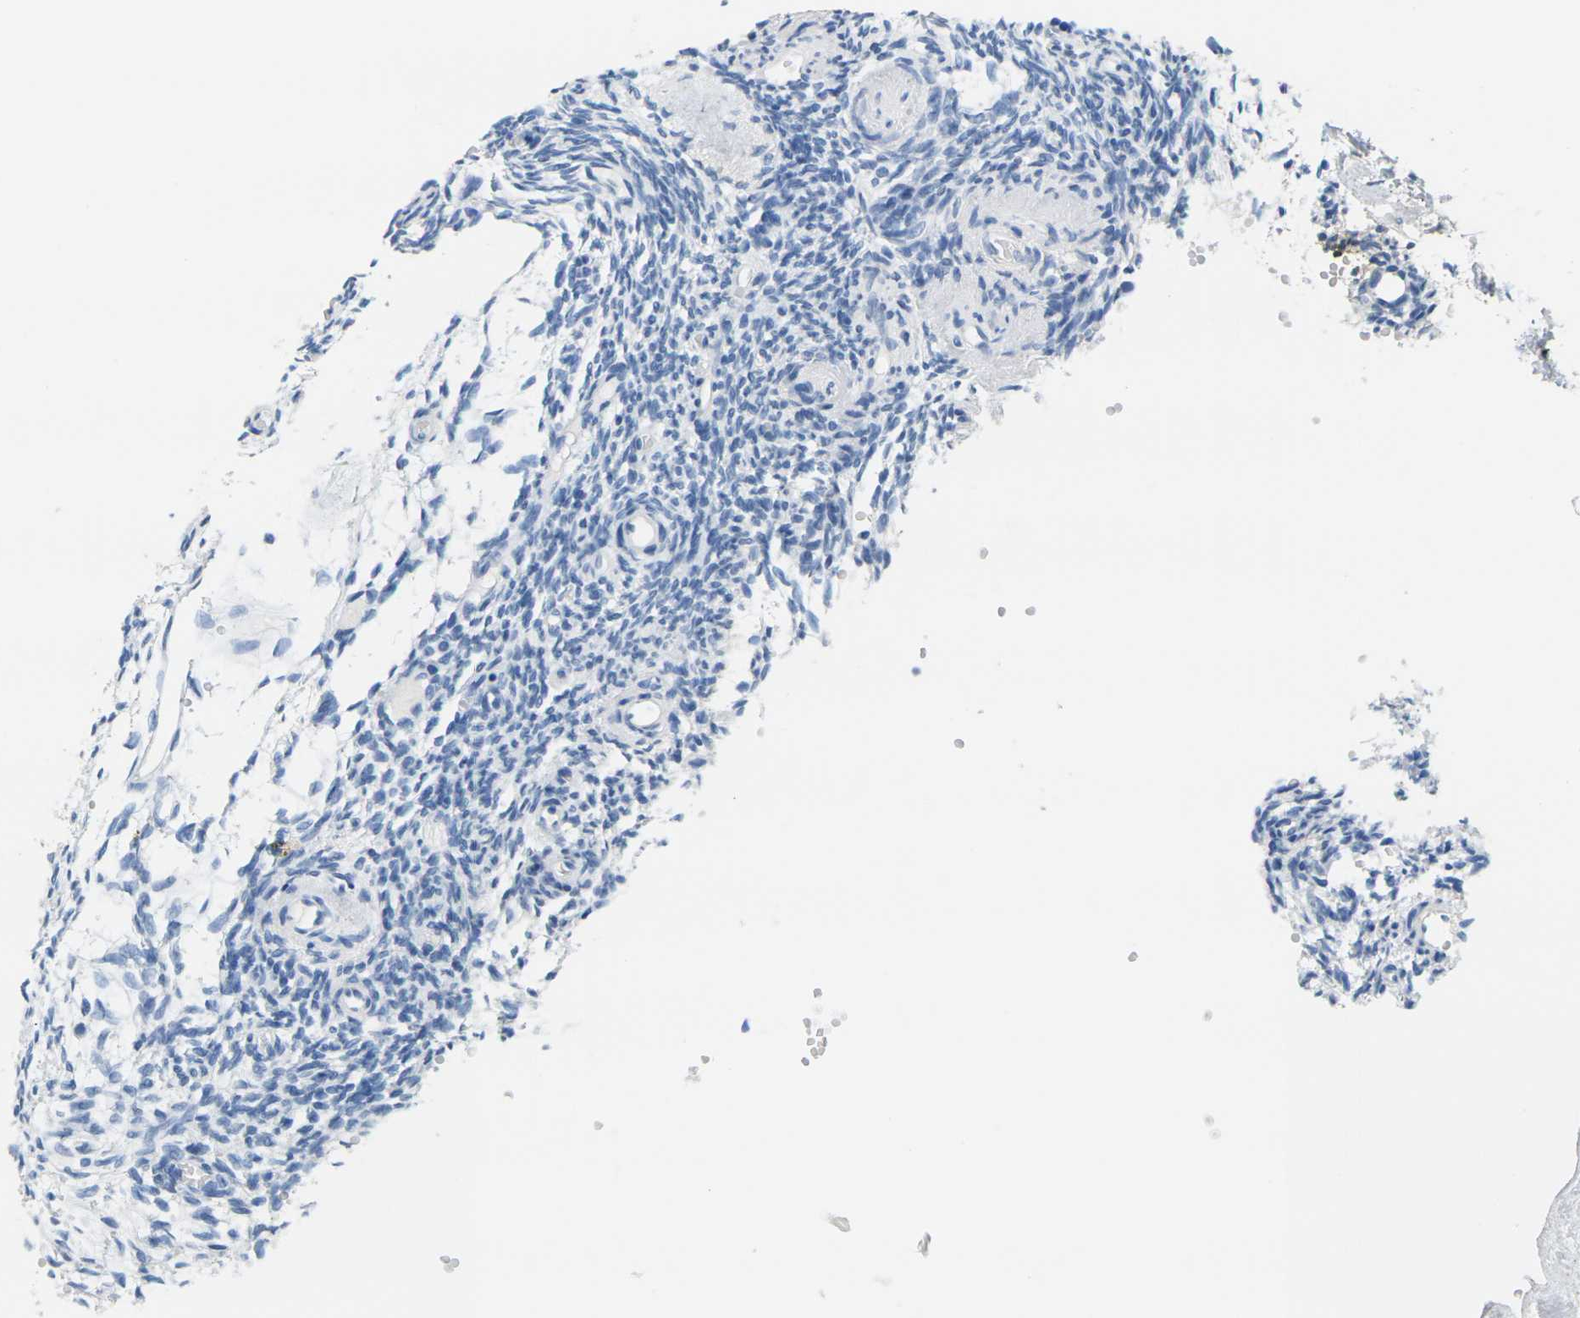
{"staining": {"intensity": "negative", "quantity": "none", "location": "none"}, "tissue": "ovary", "cell_type": "Ovarian stroma cells", "image_type": "normal", "snomed": [{"axis": "morphology", "description": "Normal tissue, NOS"}, {"axis": "topography", "description": "Ovary"}], "caption": "Human ovary stained for a protein using immunohistochemistry displays no positivity in ovarian stroma cells.", "gene": "CTAG1A", "patient": {"sex": "female", "age": 35}}